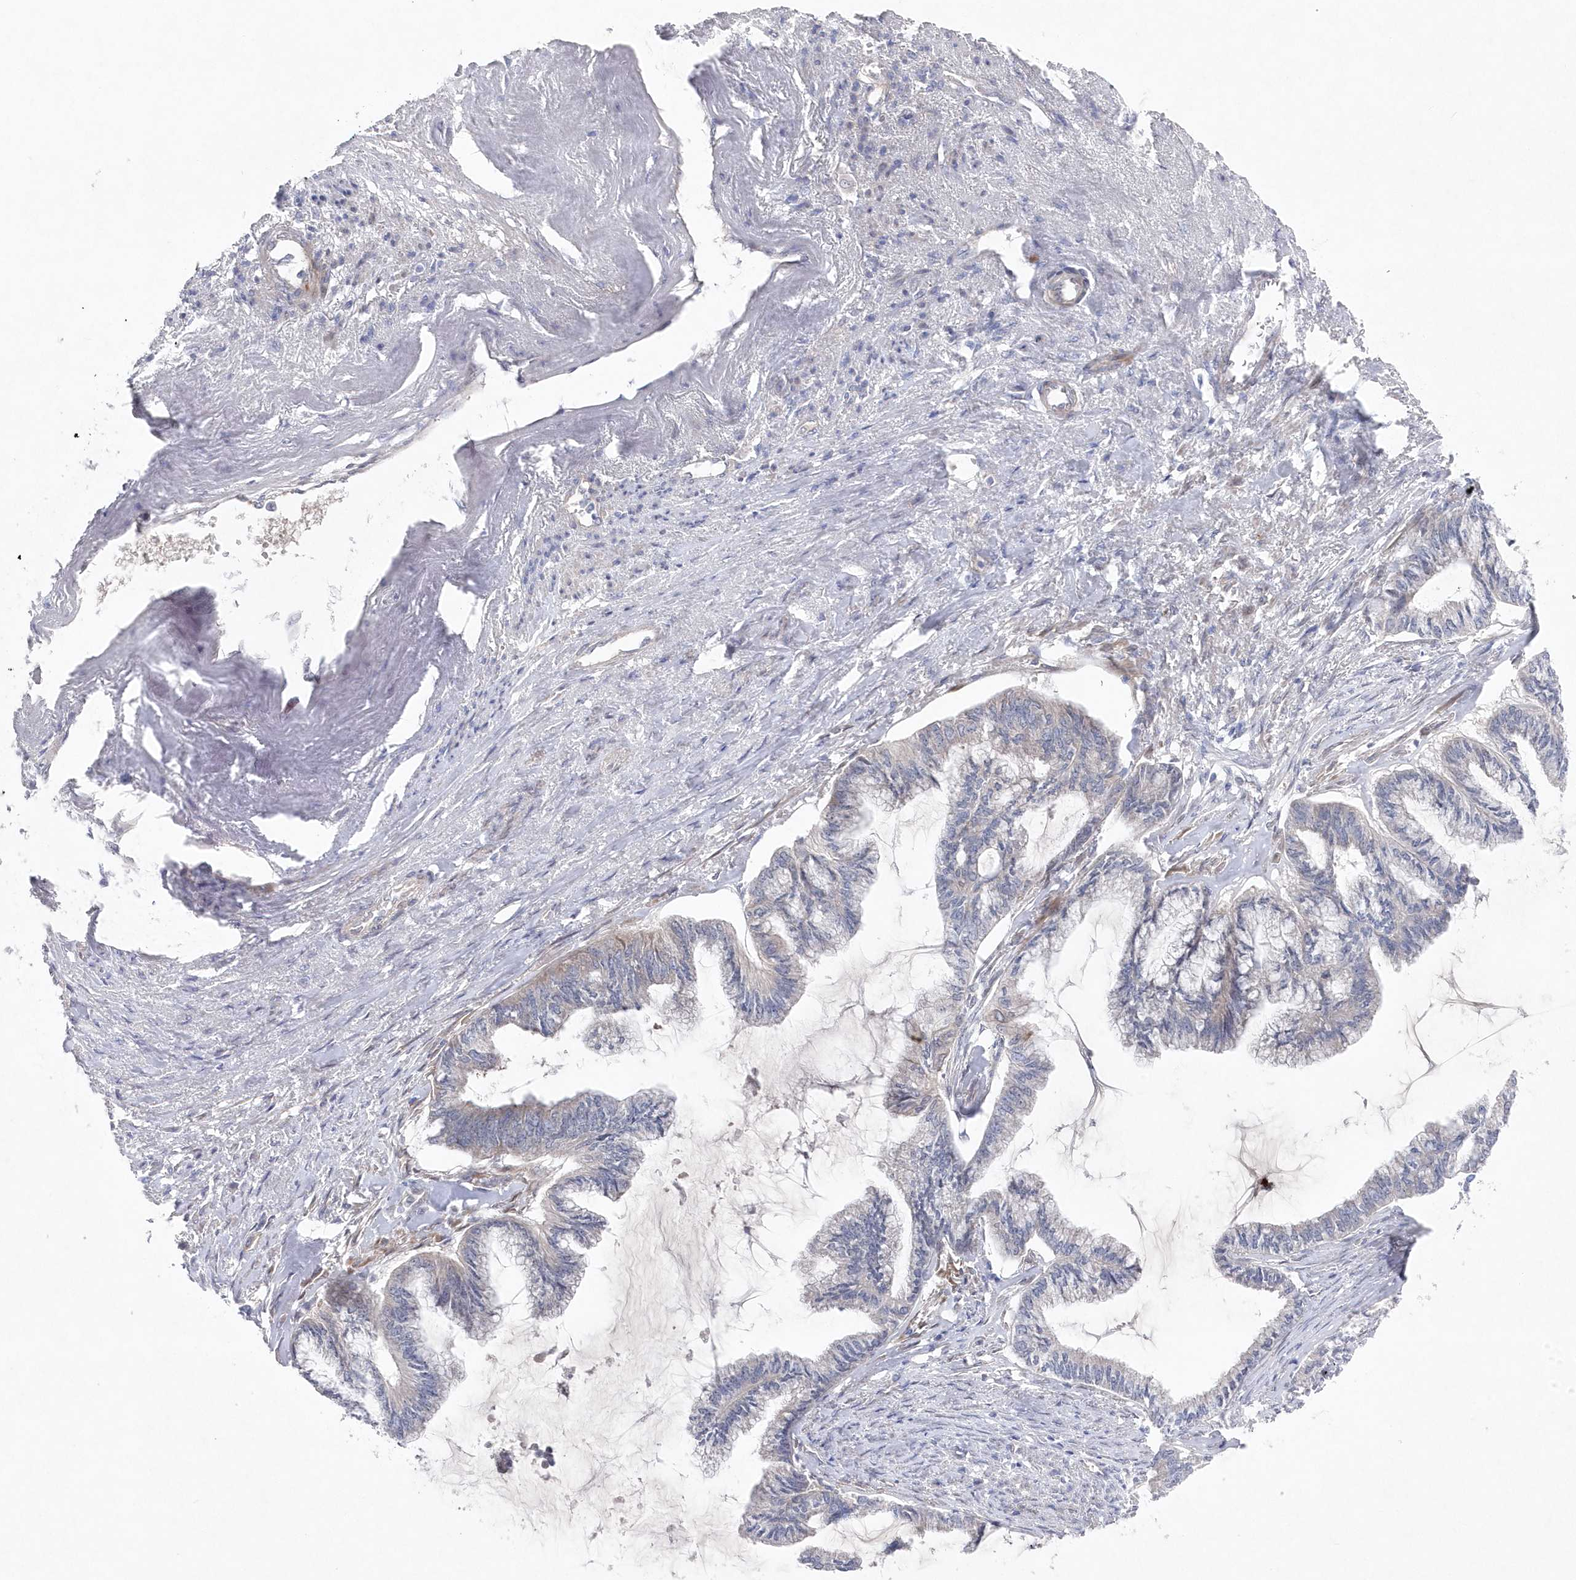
{"staining": {"intensity": "negative", "quantity": "none", "location": "none"}, "tissue": "endometrial cancer", "cell_type": "Tumor cells", "image_type": "cancer", "snomed": [{"axis": "morphology", "description": "Adenocarcinoma, NOS"}, {"axis": "topography", "description": "Endometrium"}], "caption": "Endometrial adenocarcinoma was stained to show a protein in brown. There is no significant staining in tumor cells.", "gene": "KIAA1586", "patient": {"sex": "female", "age": 86}}